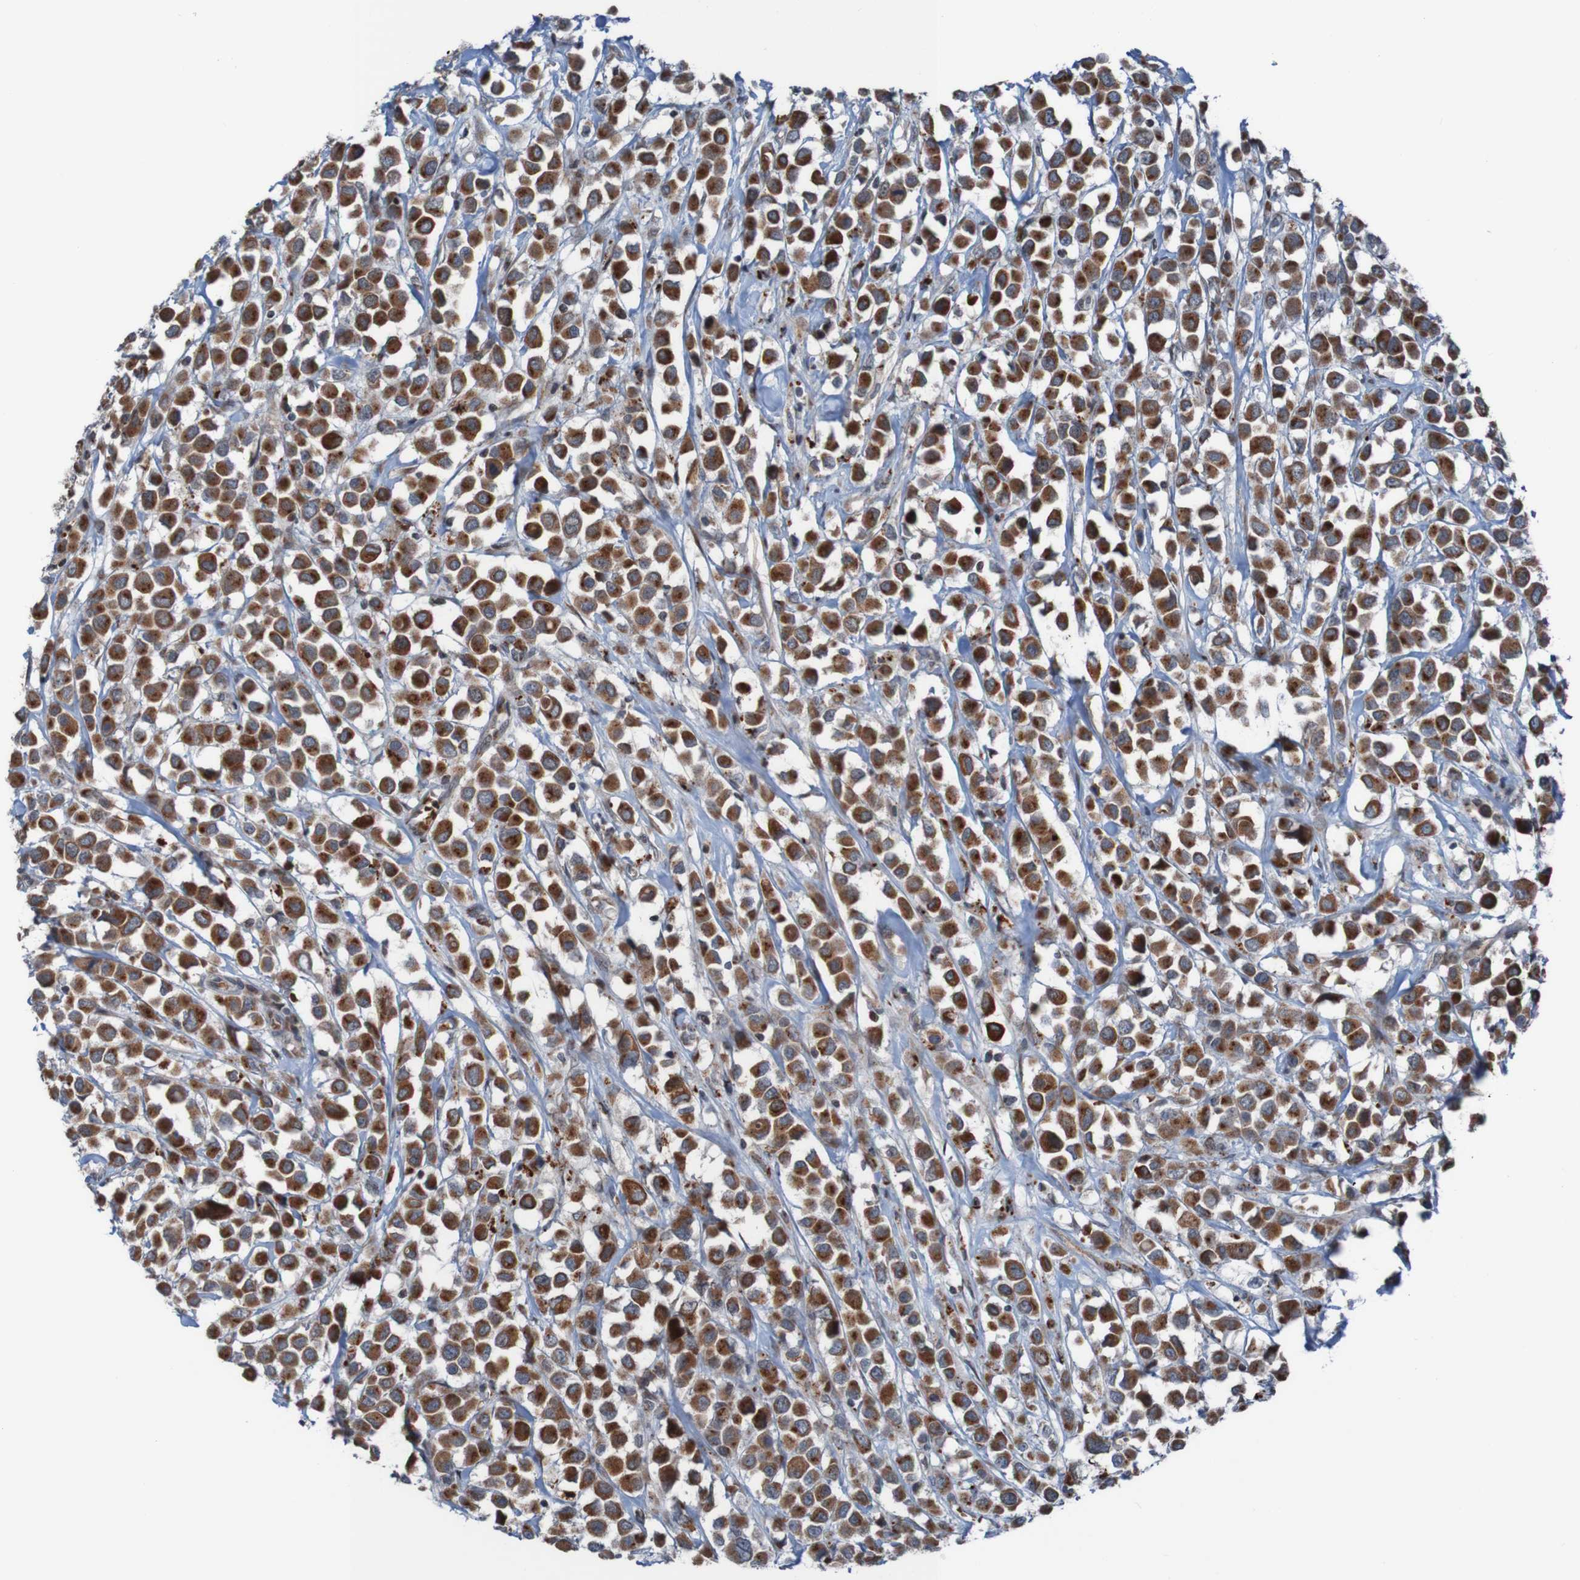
{"staining": {"intensity": "strong", "quantity": ">75%", "location": "cytoplasmic/membranous"}, "tissue": "breast cancer", "cell_type": "Tumor cells", "image_type": "cancer", "snomed": [{"axis": "morphology", "description": "Duct carcinoma"}, {"axis": "topography", "description": "Breast"}], "caption": "IHC staining of breast cancer (infiltrating ductal carcinoma), which demonstrates high levels of strong cytoplasmic/membranous staining in approximately >75% of tumor cells indicating strong cytoplasmic/membranous protein staining. The staining was performed using DAB (brown) for protein detection and nuclei were counterstained in hematoxylin (blue).", "gene": "UNG", "patient": {"sex": "female", "age": 61}}